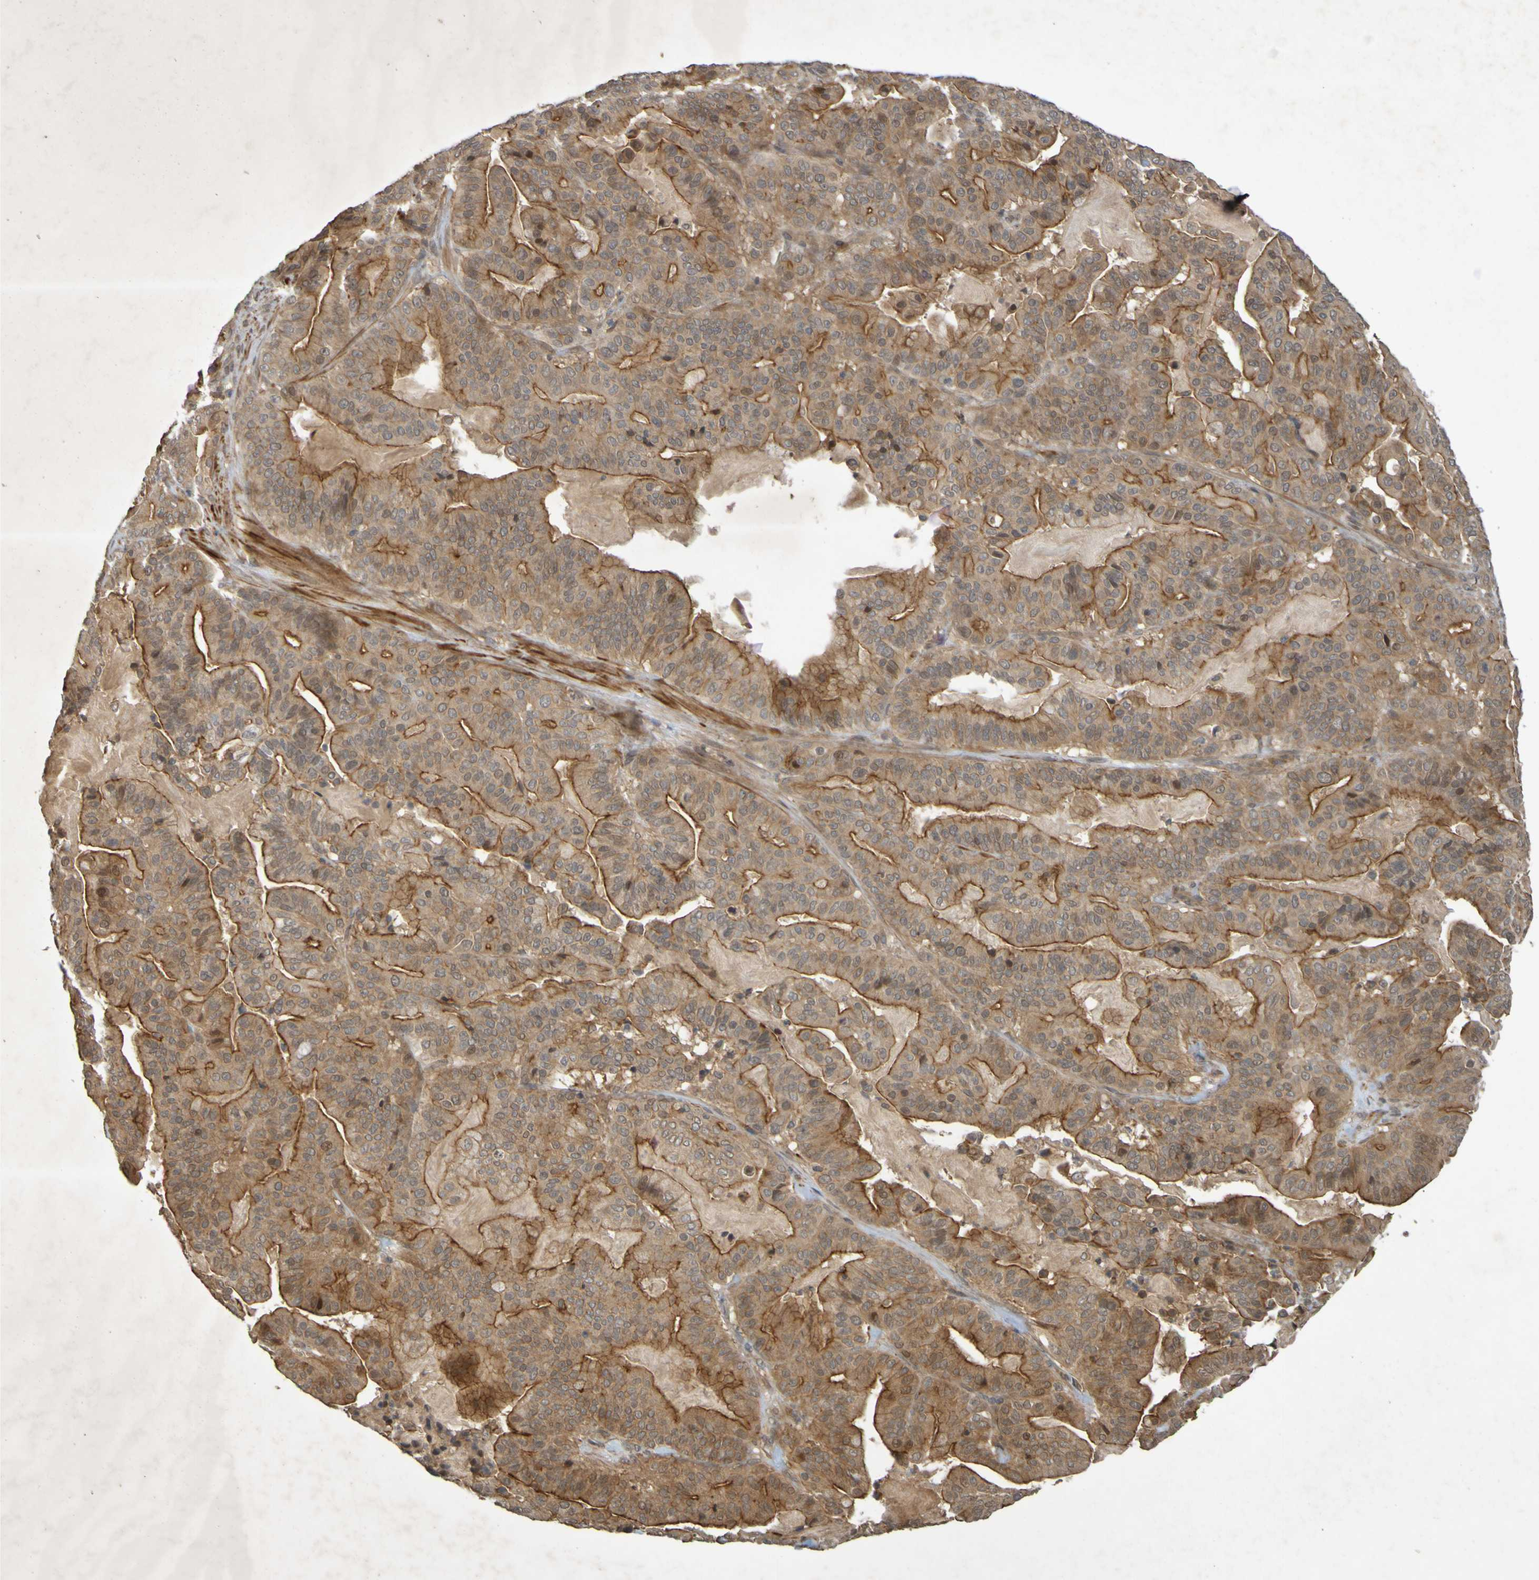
{"staining": {"intensity": "moderate", "quantity": ">75%", "location": "cytoplasmic/membranous"}, "tissue": "pancreatic cancer", "cell_type": "Tumor cells", "image_type": "cancer", "snomed": [{"axis": "morphology", "description": "Adenocarcinoma, NOS"}, {"axis": "topography", "description": "Pancreas"}], "caption": "Protein staining of pancreatic cancer tissue demonstrates moderate cytoplasmic/membranous positivity in approximately >75% of tumor cells.", "gene": "ARHGEF11", "patient": {"sex": "male", "age": 63}}